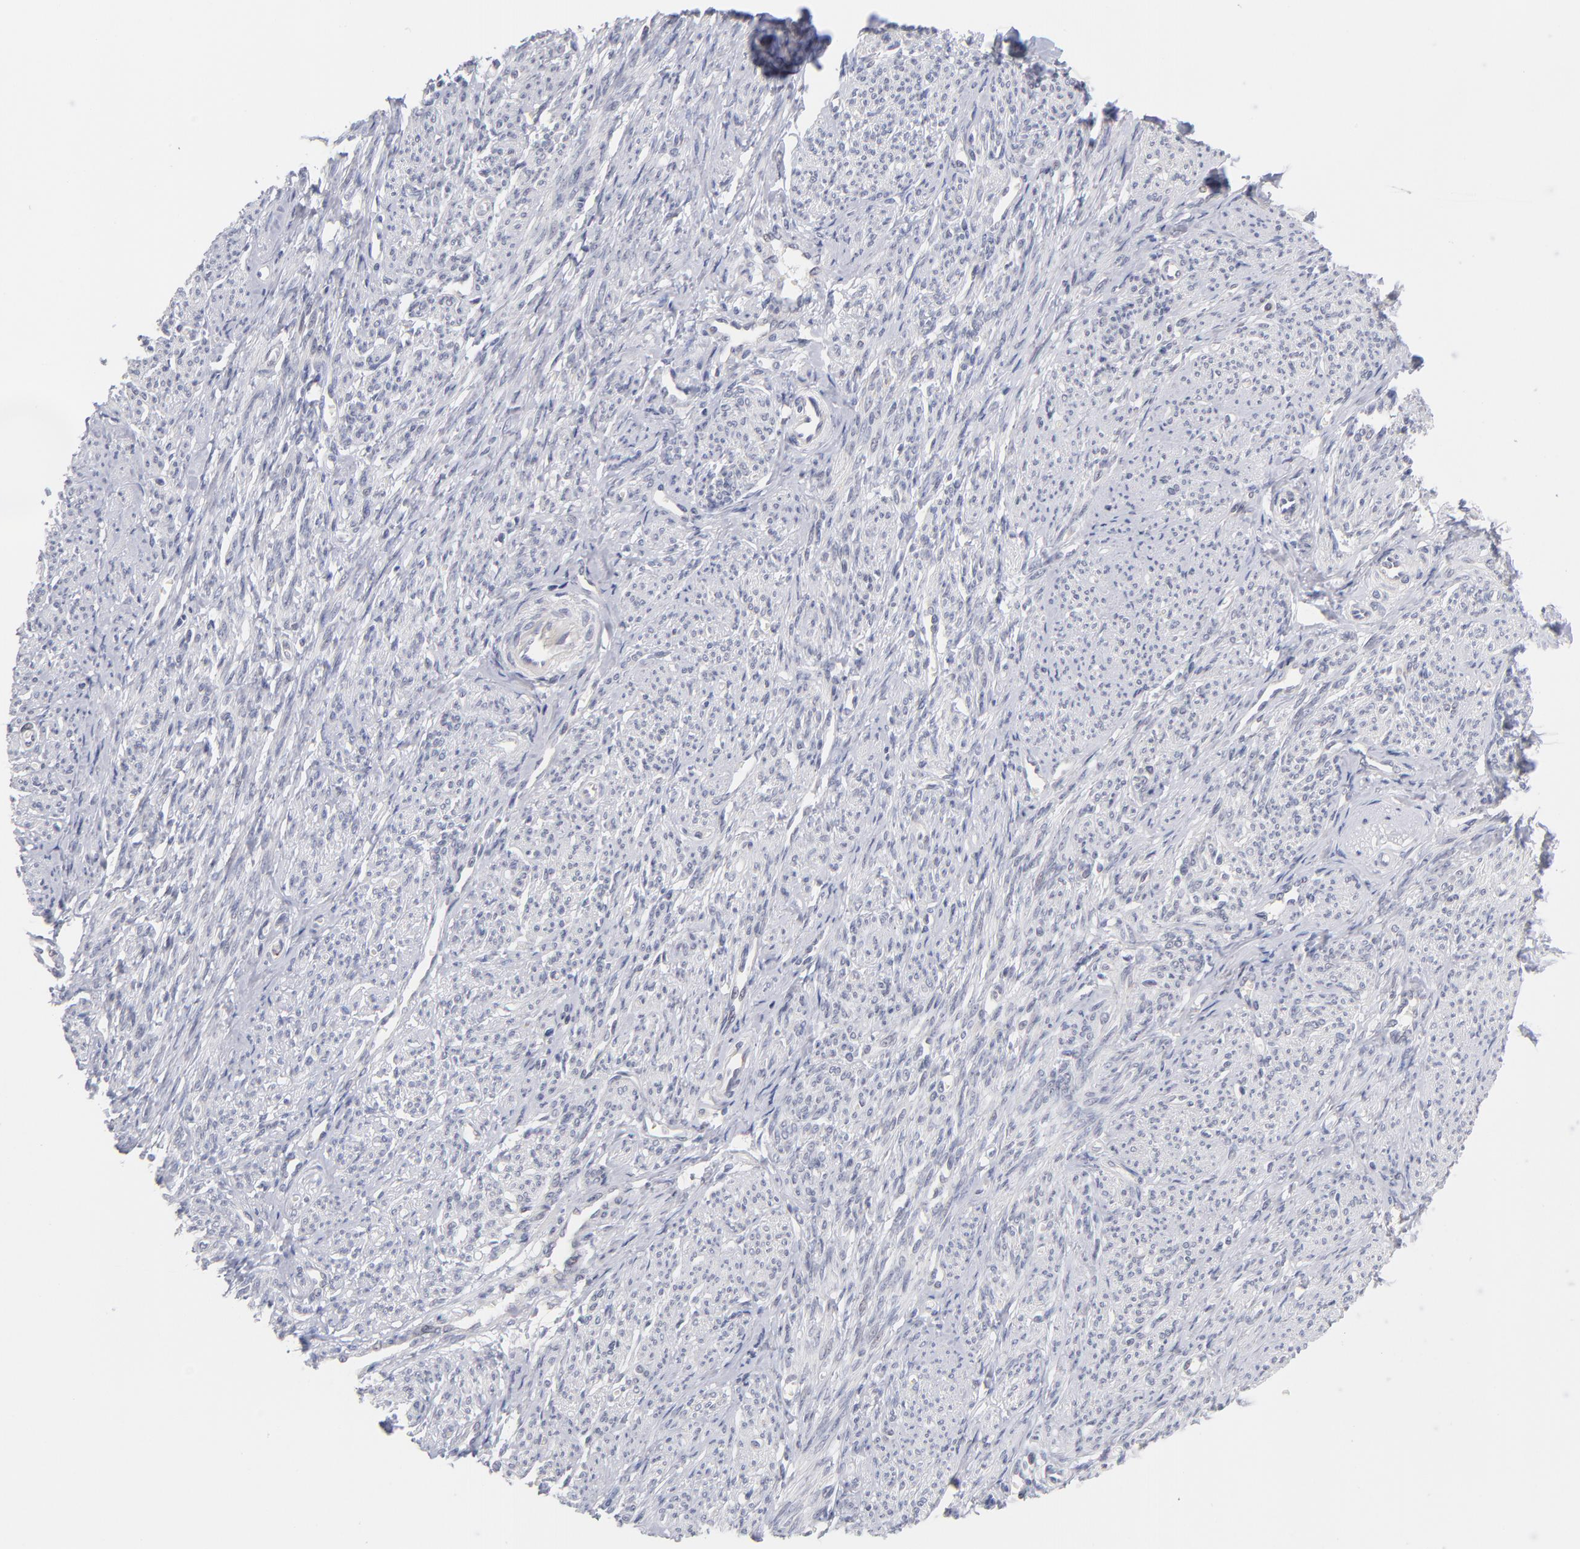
{"staining": {"intensity": "negative", "quantity": "none", "location": "none"}, "tissue": "smooth muscle", "cell_type": "Smooth muscle cells", "image_type": "normal", "snomed": [{"axis": "morphology", "description": "Normal tissue, NOS"}, {"axis": "topography", "description": "Smooth muscle"}], "caption": "Immunohistochemistry (IHC) photomicrograph of normal smooth muscle: human smooth muscle stained with DAB (3,3'-diaminobenzidine) demonstrates no significant protein positivity in smooth muscle cells.", "gene": "WSB1", "patient": {"sex": "female", "age": 65}}